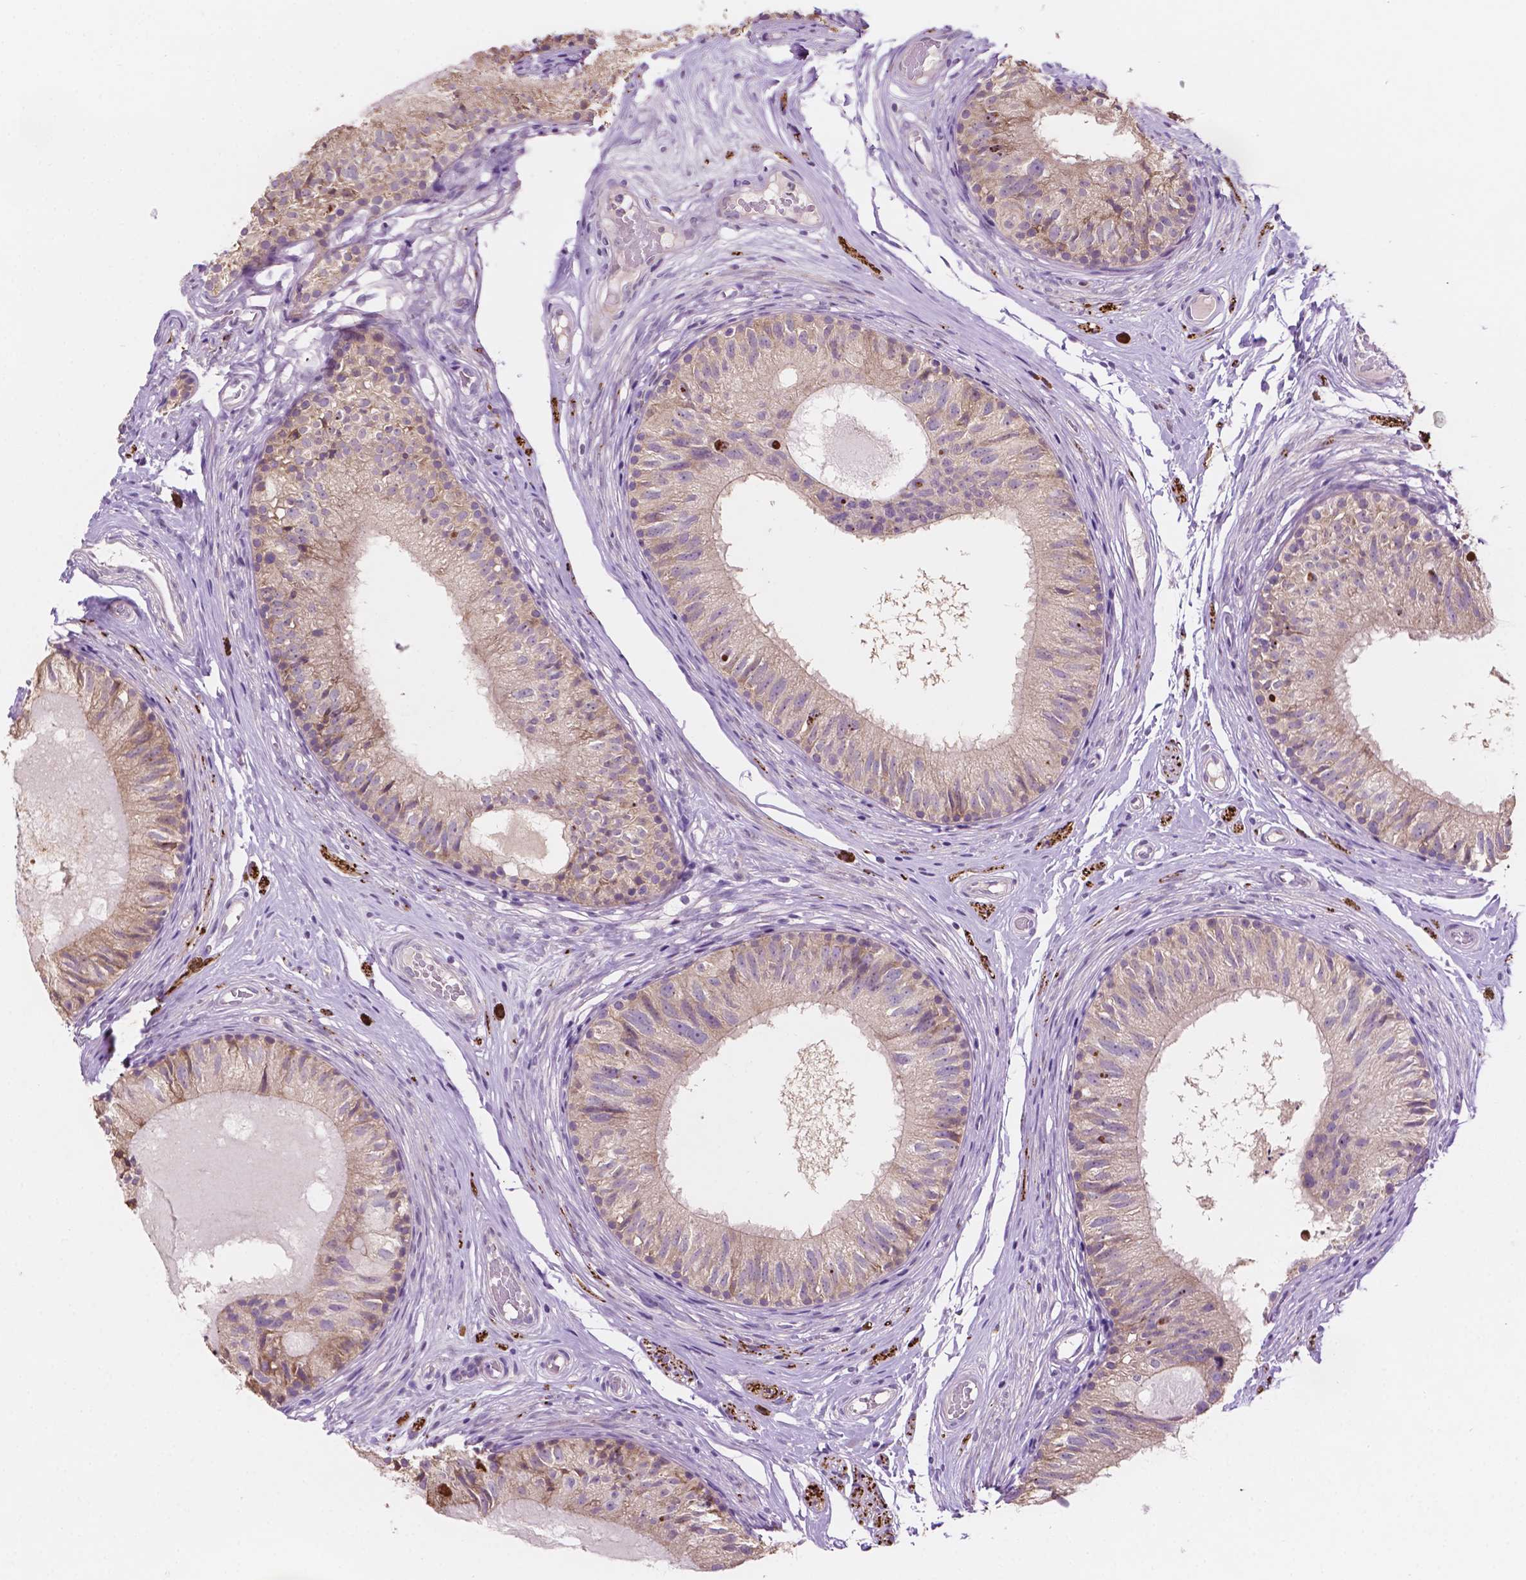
{"staining": {"intensity": "negative", "quantity": "none", "location": "none"}, "tissue": "epididymis", "cell_type": "Glandular cells", "image_type": "normal", "snomed": [{"axis": "morphology", "description": "Normal tissue, NOS"}, {"axis": "topography", "description": "Epididymis"}], "caption": "Immunohistochemistry image of benign epididymis: epididymis stained with DAB (3,3'-diaminobenzidine) displays no significant protein positivity in glandular cells.", "gene": "LRP1B", "patient": {"sex": "male", "age": 29}}